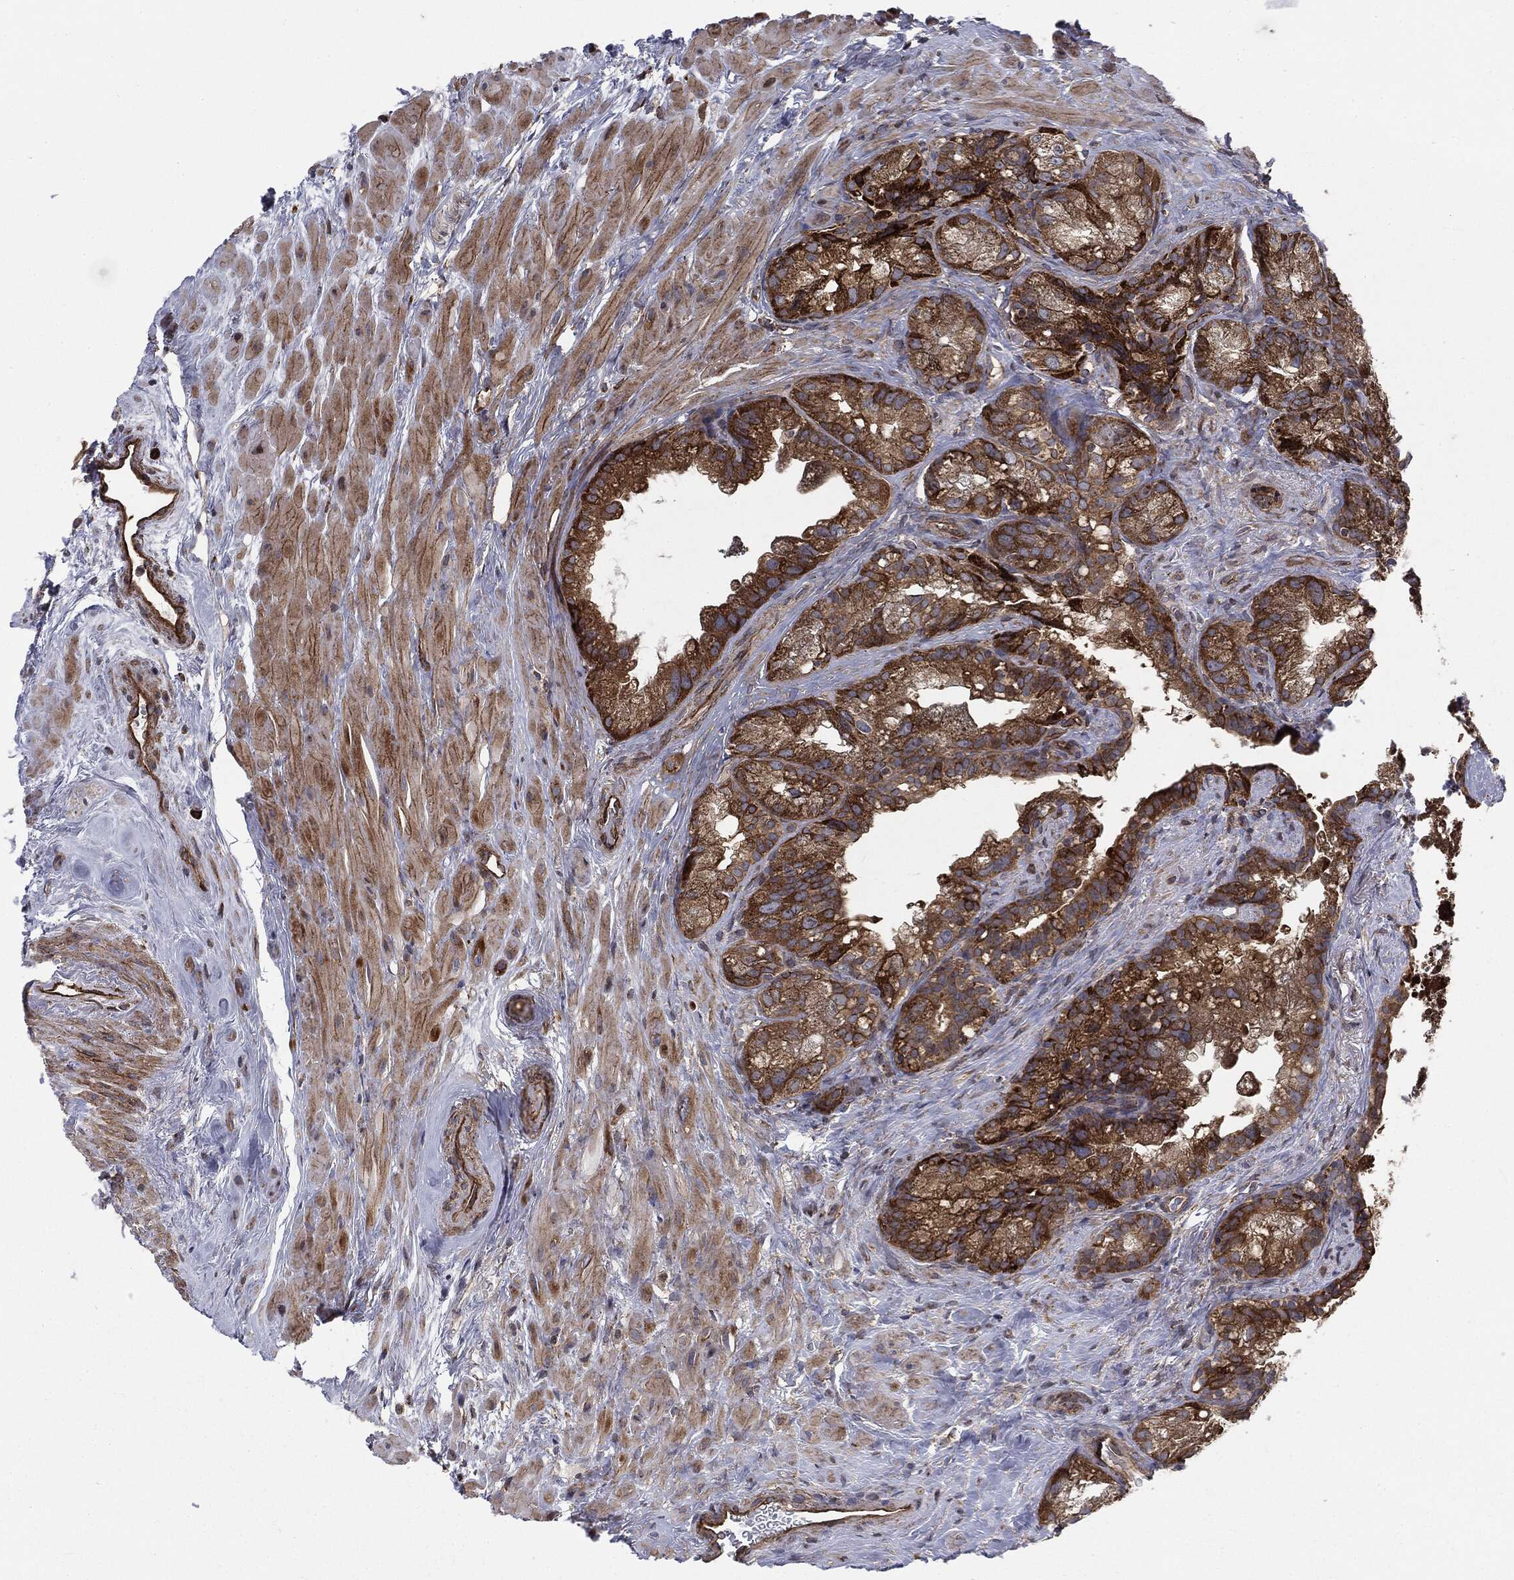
{"staining": {"intensity": "strong", "quantity": ">75%", "location": "cytoplasmic/membranous"}, "tissue": "seminal vesicle", "cell_type": "Glandular cells", "image_type": "normal", "snomed": [{"axis": "morphology", "description": "Normal tissue, NOS"}, {"axis": "topography", "description": "Seminal veicle"}], "caption": "The photomicrograph displays staining of unremarkable seminal vesicle, revealing strong cytoplasmic/membranous protein positivity (brown color) within glandular cells.", "gene": "CYLD", "patient": {"sex": "male", "age": 72}}